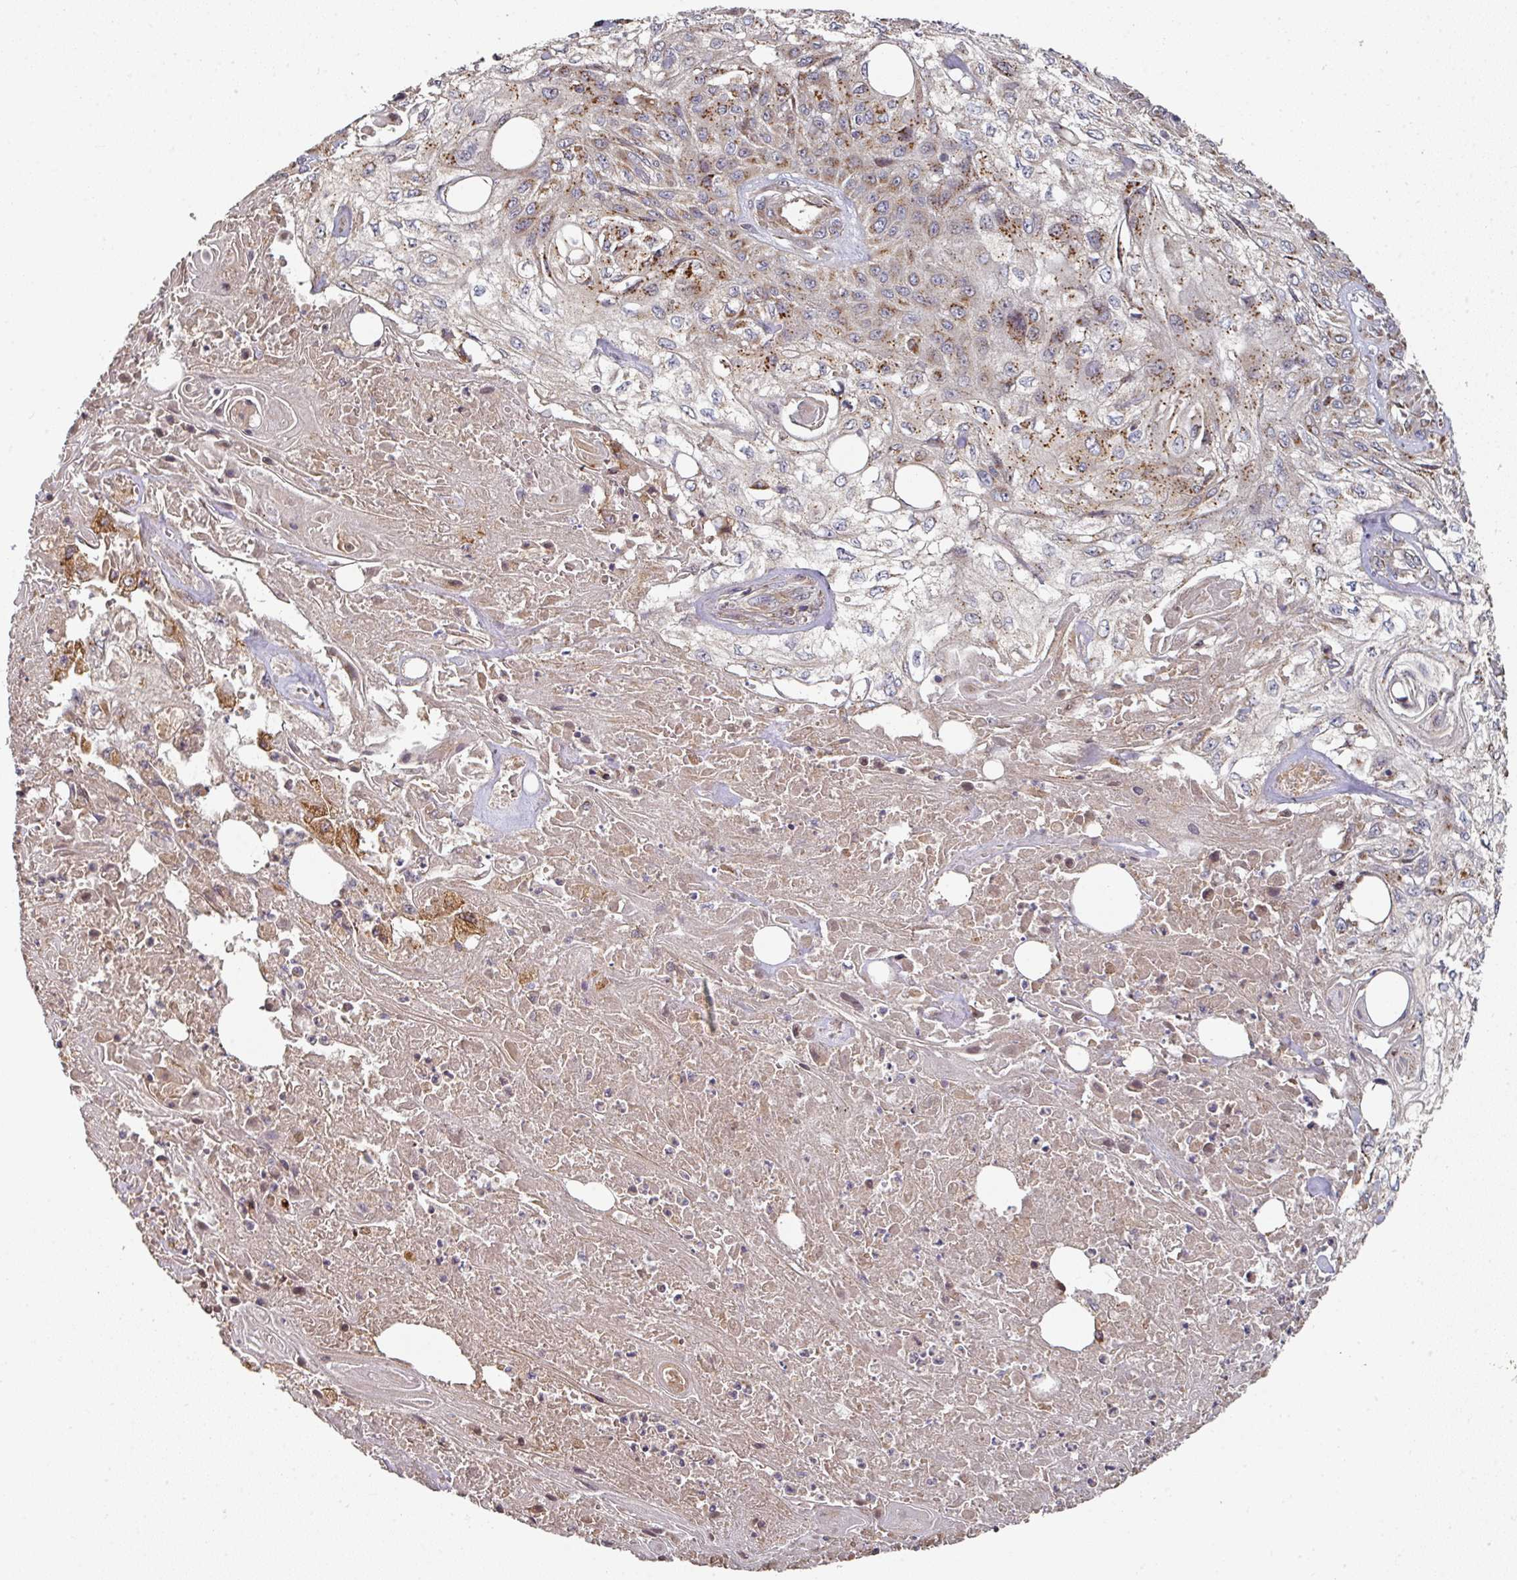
{"staining": {"intensity": "moderate", "quantity": ">75%", "location": "cytoplasmic/membranous"}, "tissue": "skin cancer", "cell_type": "Tumor cells", "image_type": "cancer", "snomed": [{"axis": "morphology", "description": "Squamous cell carcinoma, NOS"}, {"axis": "morphology", "description": "Squamous cell carcinoma, metastatic, NOS"}, {"axis": "topography", "description": "Skin"}, {"axis": "topography", "description": "Lymph node"}], "caption": "Skin metastatic squamous cell carcinoma stained with a protein marker displays moderate staining in tumor cells.", "gene": "EDEM2", "patient": {"sex": "male", "age": 75}}